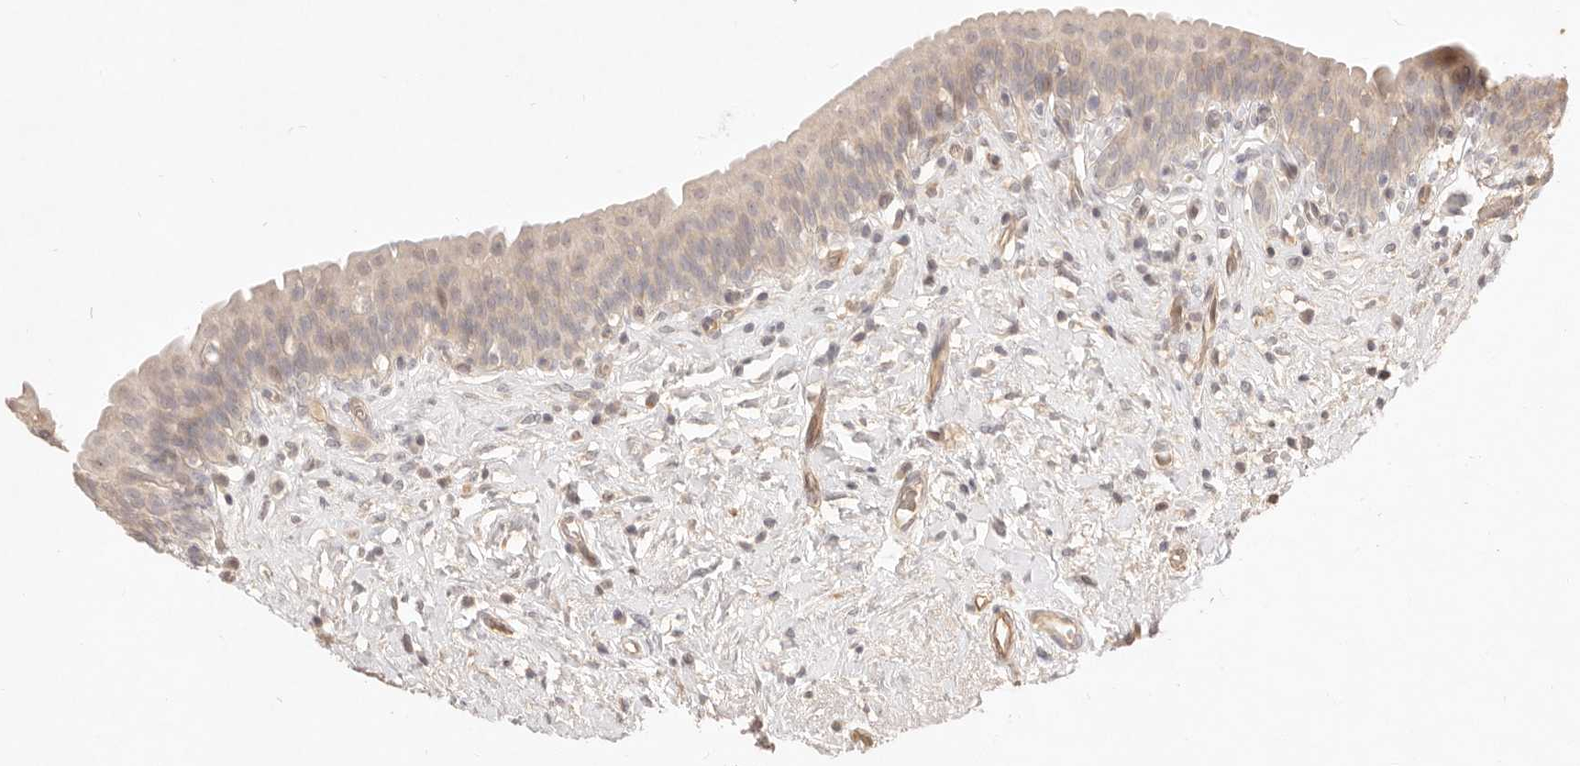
{"staining": {"intensity": "weak", "quantity": ">75%", "location": "cytoplasmic/membranous"}, "tissue": "urinary bladder", "cell_type": "Urothelial cells", "image_type": "normal", "snomed": [{"axis": "morphology", "description": "Normal tissue, NOS"}, {"axis": "topography", "description": "Urinary bladder"}], "caption": "Immunohistochemistry (IHC) histopathology image of normal urinary bladder: human urinary bladder stained using IHC exhibits low levels of weak protein expression localized specifically in the cytoplasmic/membranous of urothelial cells, appearing as a cytoplasmic/membranous brown color.", "gene": "MEP1A", "patient": {"sex": "male", "age": 83}}